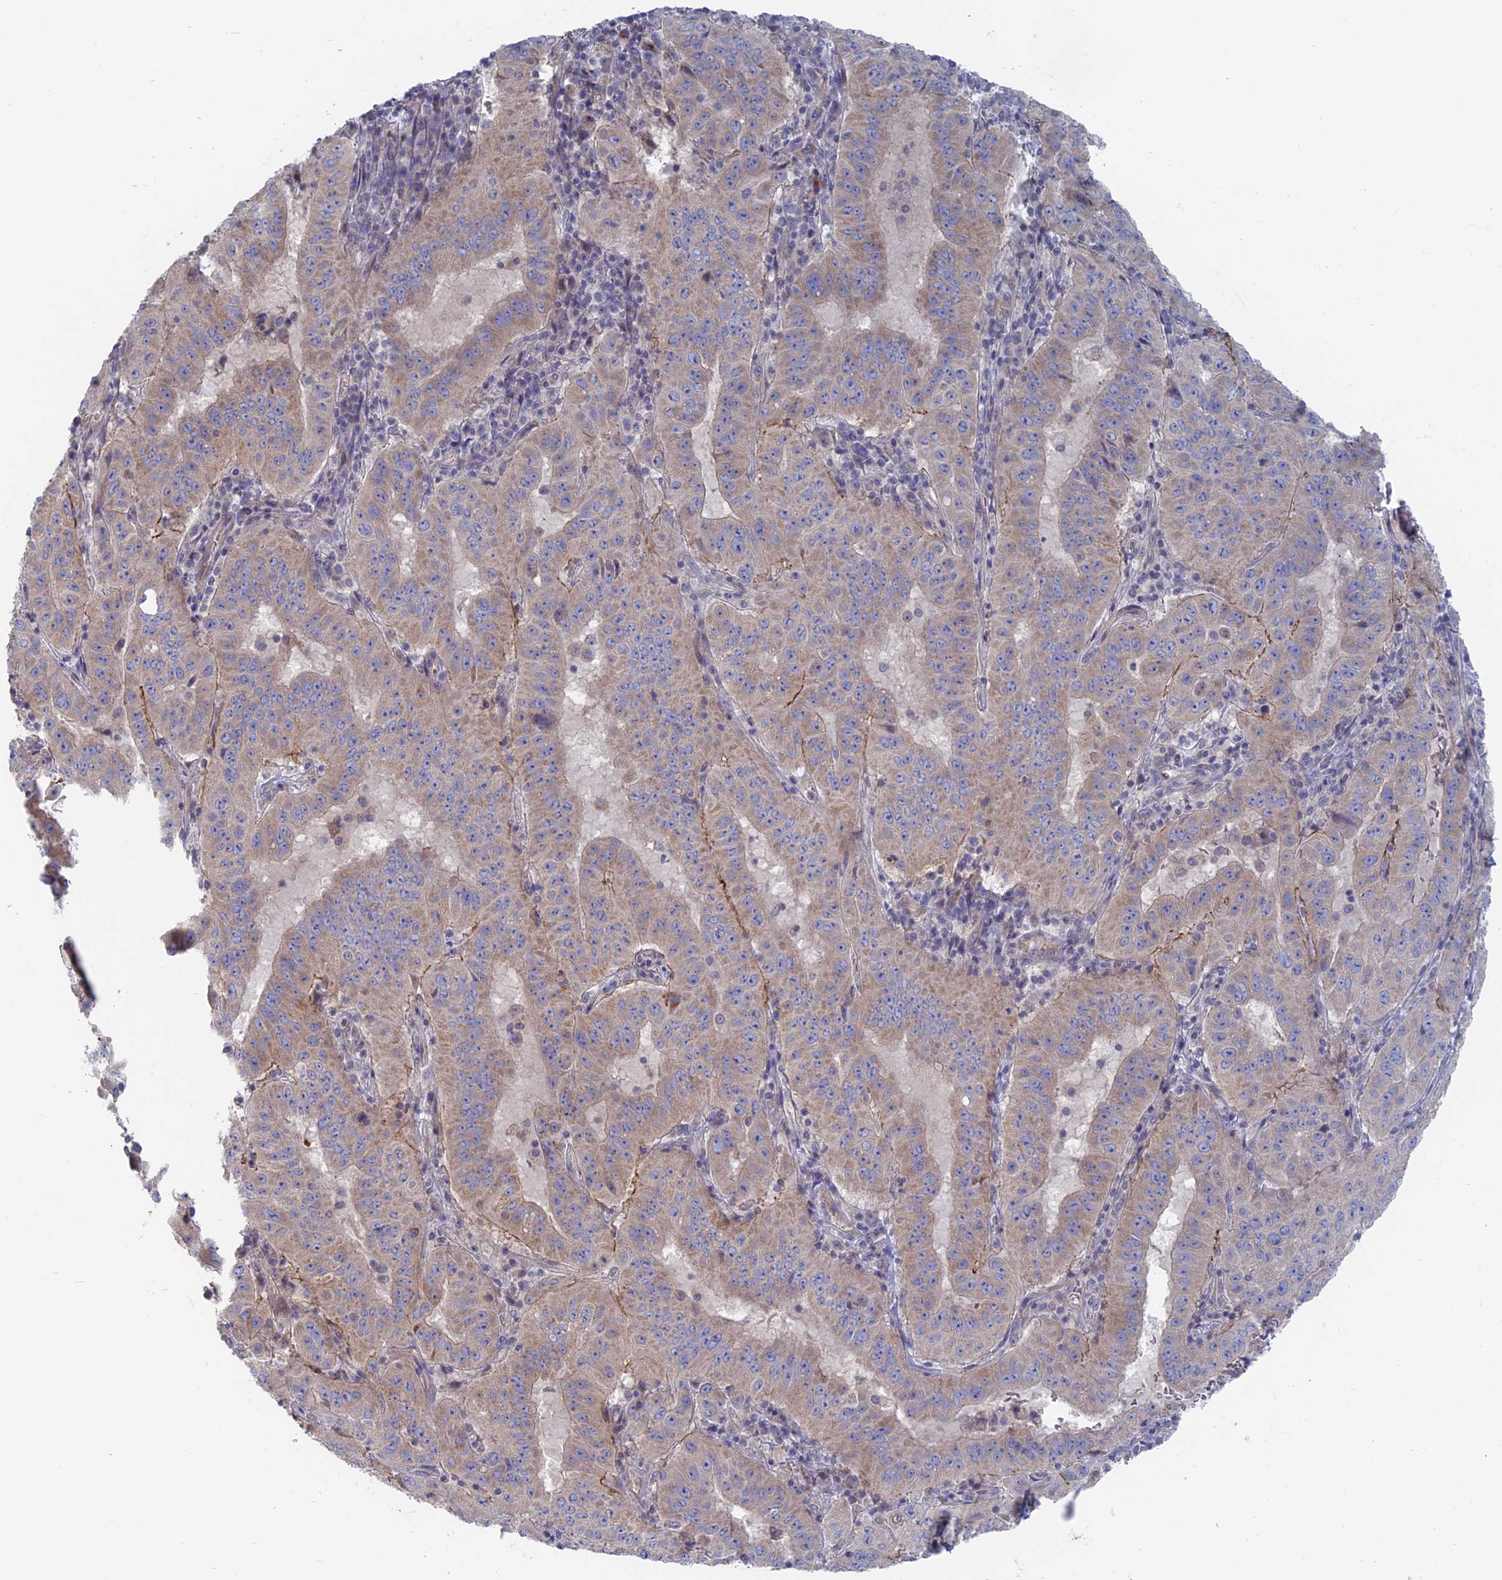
{"staining": {"intensity": "weak", "quantity": "25%-75%", "location": "cytoplasmic/membranous"}, "tissue": "pancreatic cancer", "cell_type": "Tumor cells", "image_type": "cancer", "snomed": [{"axis": "morphology", "description": "Adenocarcinoma, NOS"}, {"axis": "topography", "description": "Pancreas"}], "caption": "Immunohistochemistry staining of pancreatic adenocarcinoma, which demonstrates low levels of weak cytoplasmic/membranous positivity in about 25%-75% of tumor cells indicating weak cytoplasmic/membranous protein positivity. The staining was performed using DAB (3,3'-diaminobenzidine) (brown) for protein detection and nuclei were counterstained in hematoxylin (blue).", "gene": "TBC1D30", "patient": {"sex": "male", "age": 63}}